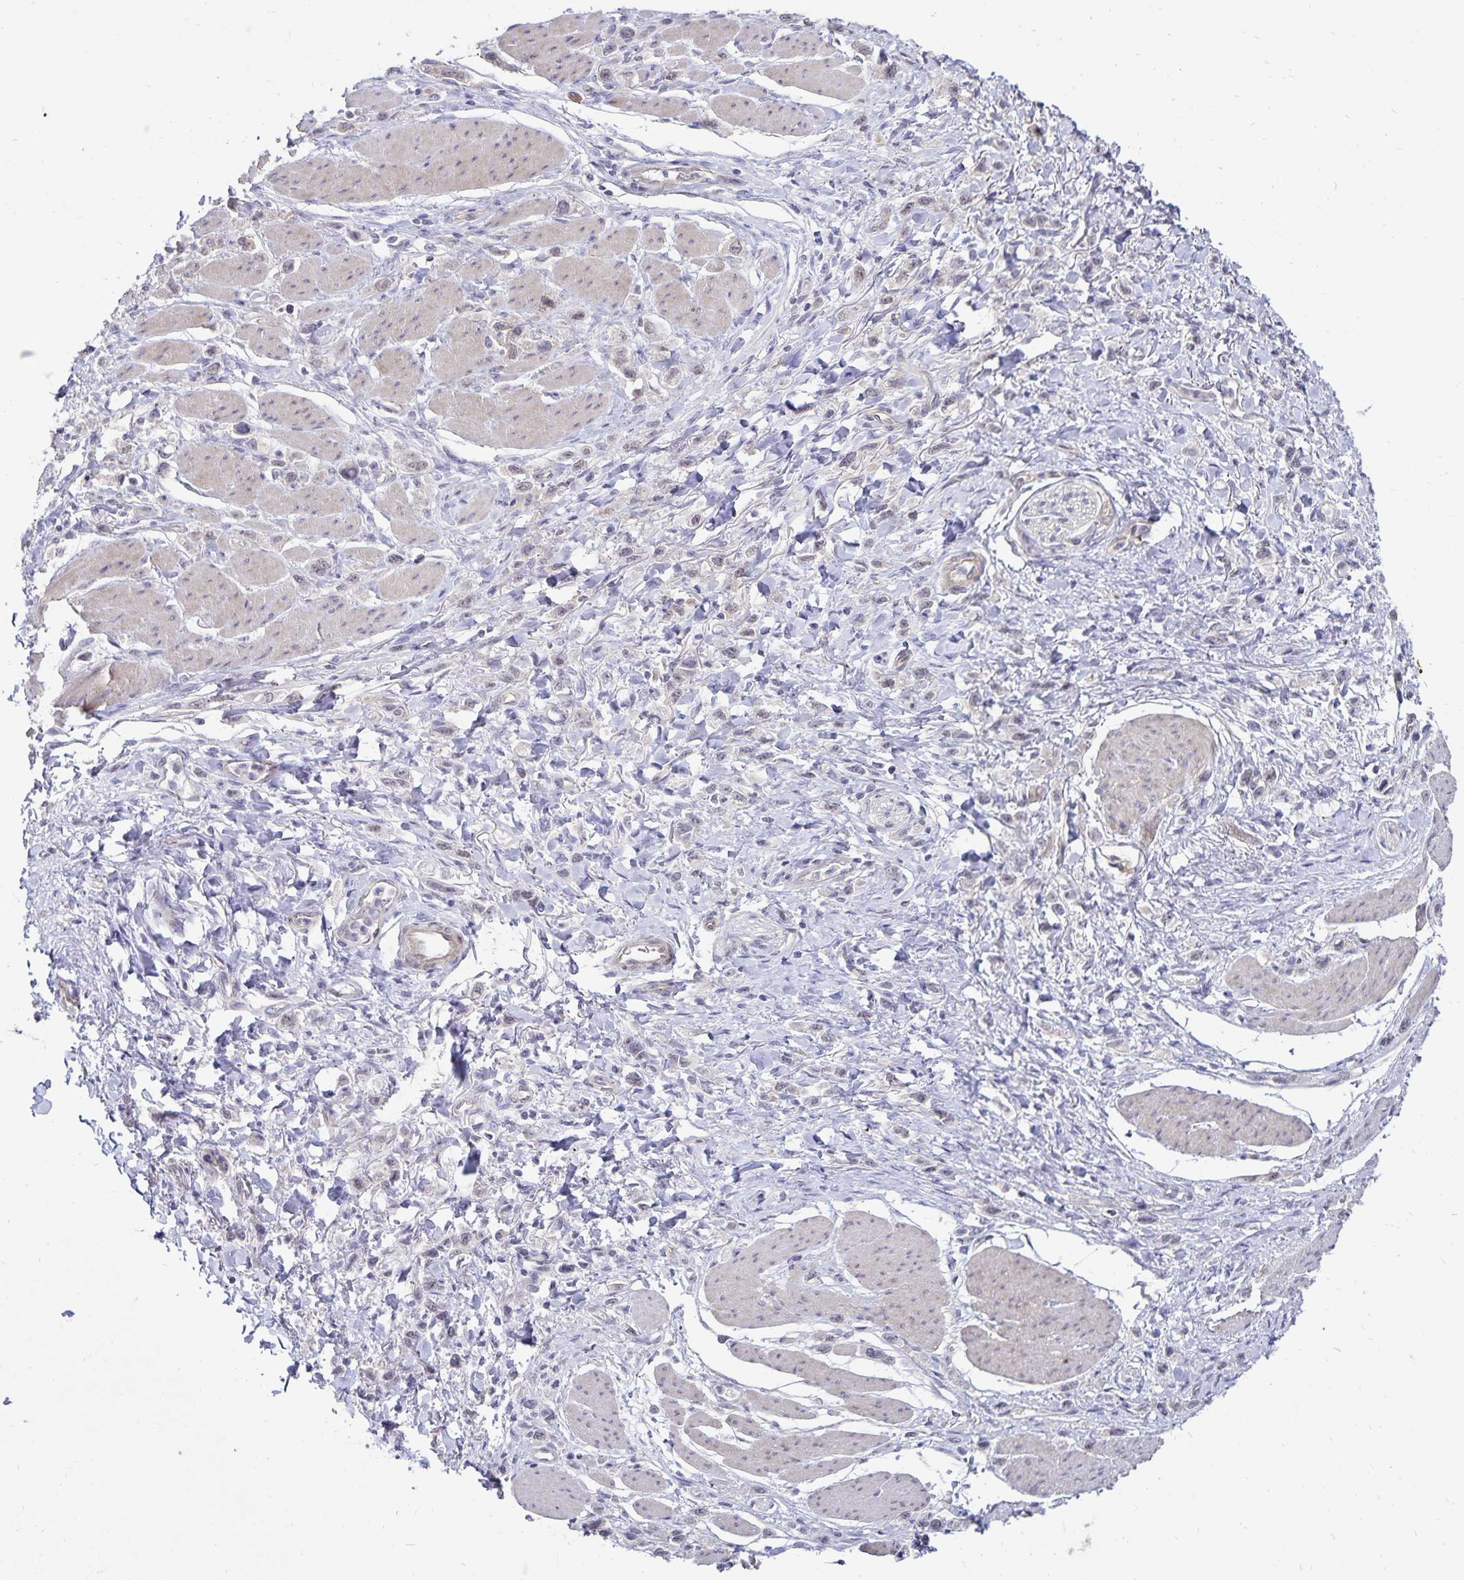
{"staining": {"intensity": "negative", "quantity": "none", "location": "none"}, "tissue": "stomach cancer", "cell_type": "Tumor cells", "image_type": "cancer", "snomed": [{"axis": "morphology", "description": "Adenocarcinoma, NOS"}, {"axis": "topography", "description": "Stomach"}], "caption": "There is no significant positivity in tumor cells of adenocarcinoma (stomach).", "gene": "CDKN2B", "patient": {"sex": "female", "age": 65}}